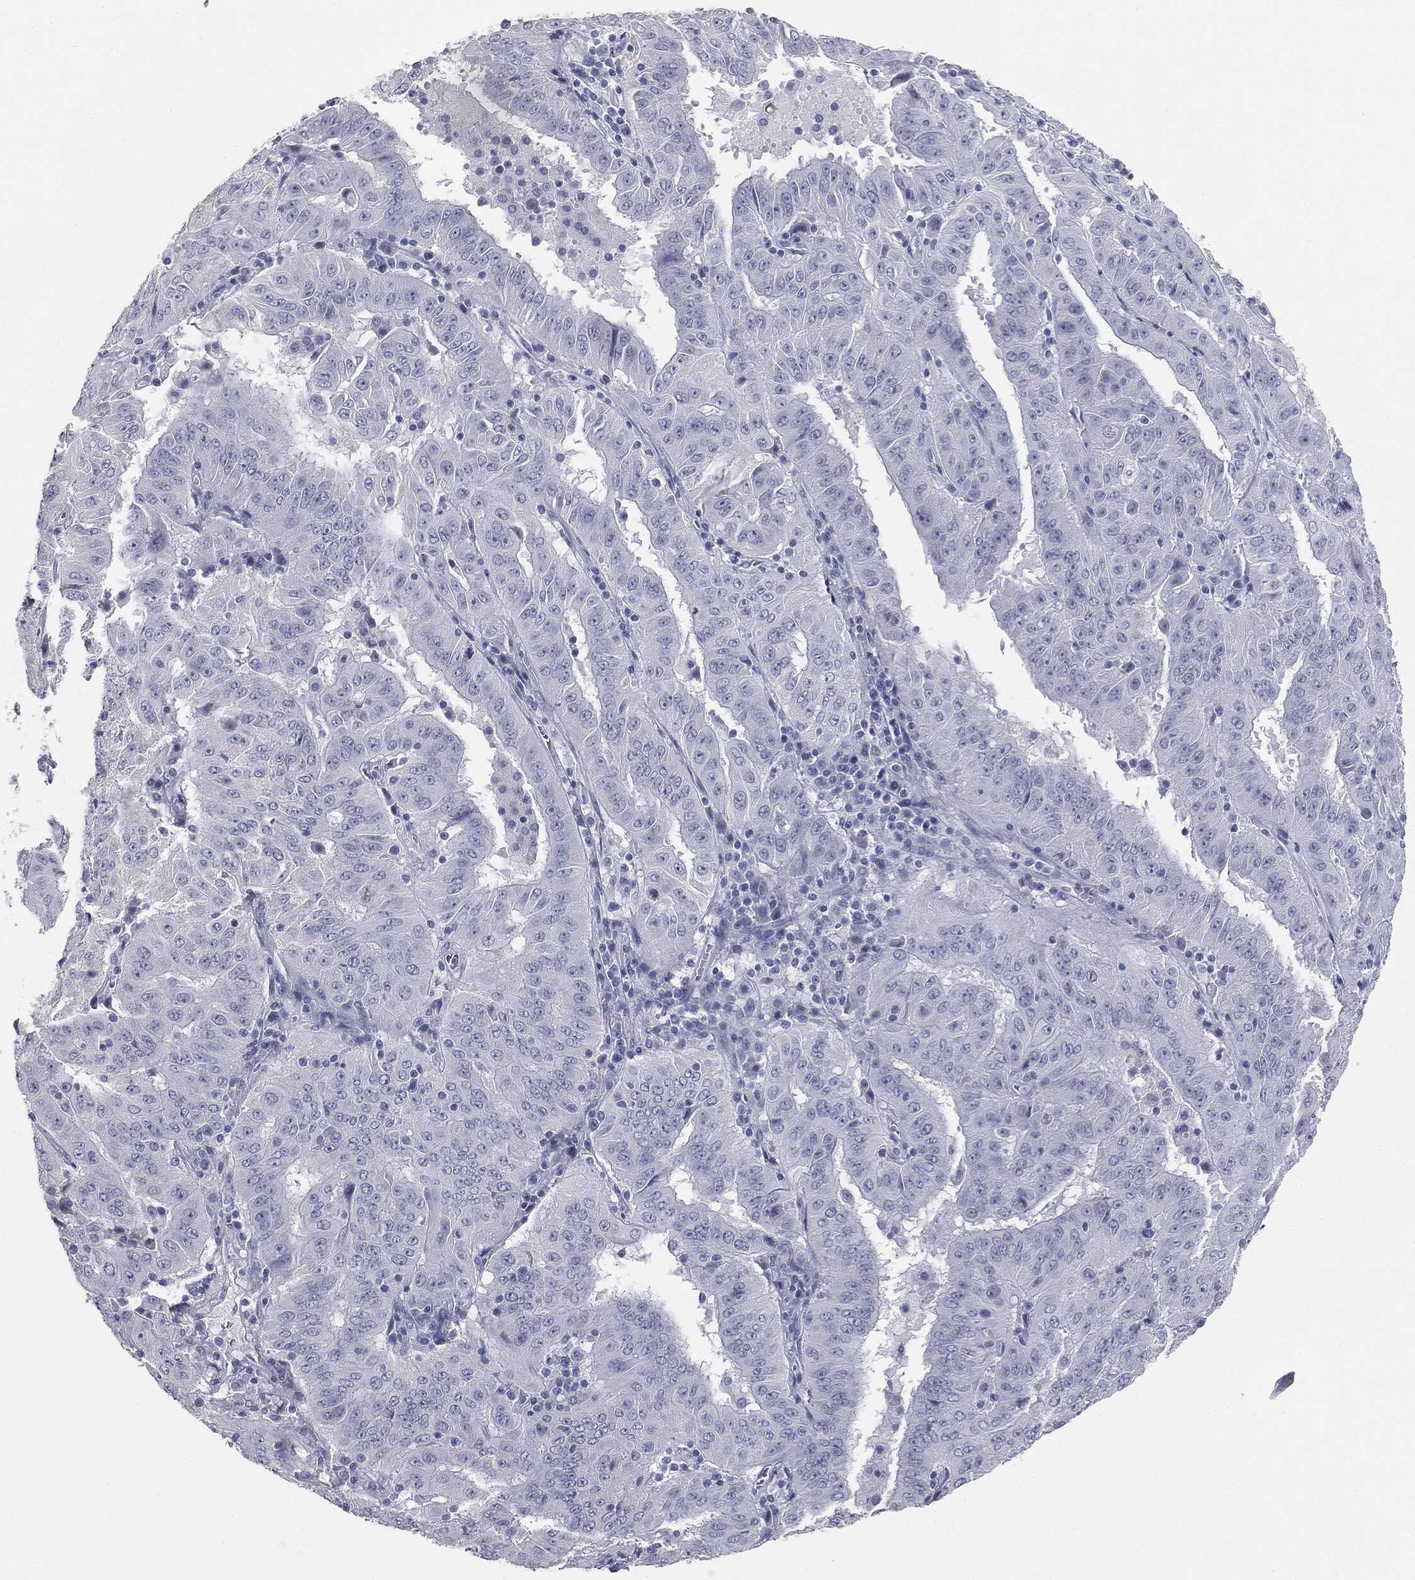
{"staining": {"intensity": "negative", "quantity": "none", "location": "none"}, "tissue": "pancreatic cancer", "cell_type": "Tumor cells", "image_type": "cancer", "snomed": [{"axis": "morphology", "description": "Adenocarcinoma, NOS"}, {"axis": "topography", "description": "Pancreas"}], "caption": "Protein analysis of pancreatic cancer shows no significant expression in tumor cells.", "gene": "MUC5AC", "patient": {"sex": "male", "age": 63}}